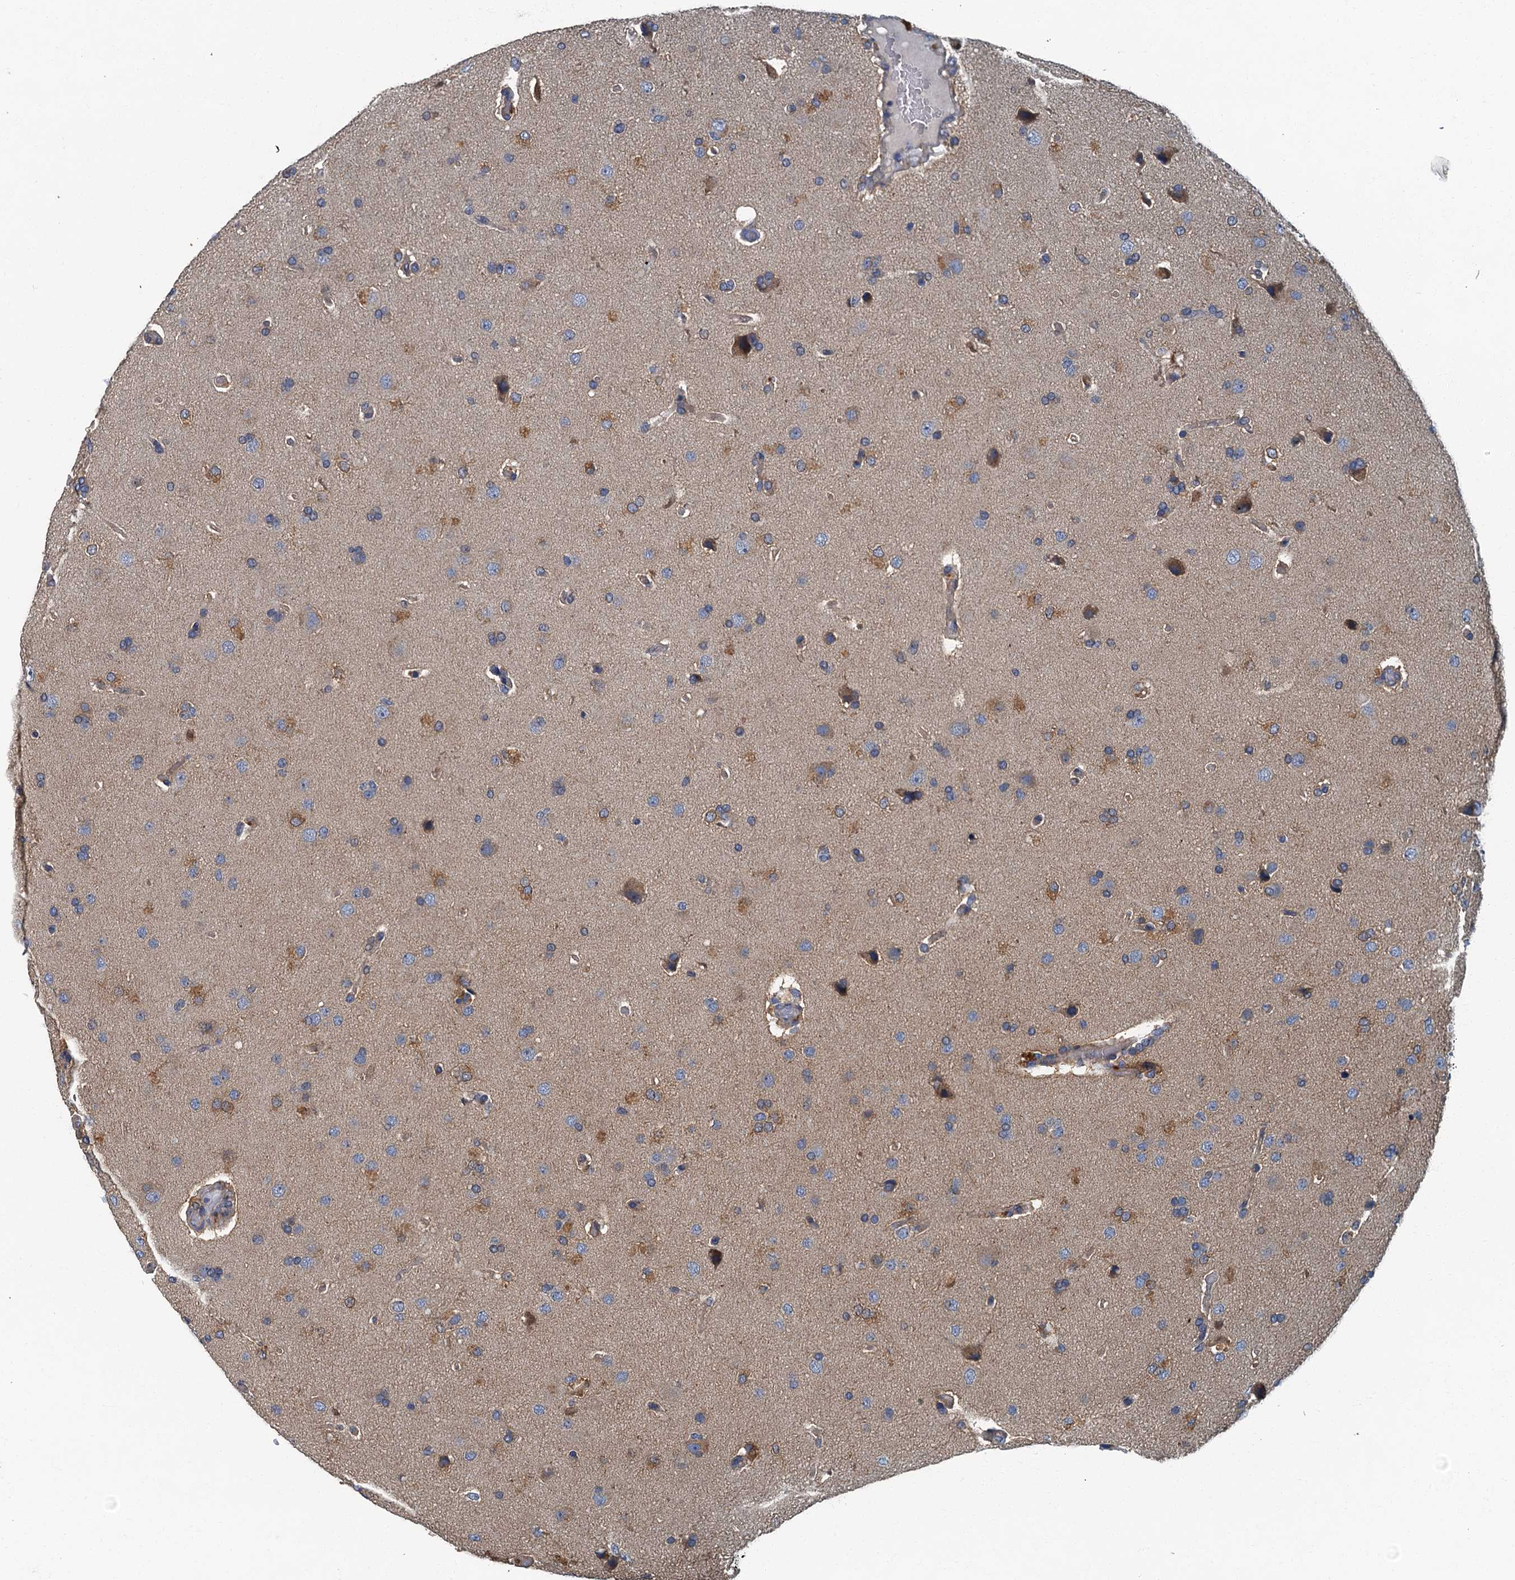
{"staining": {"intensity": "moderate", "quantity": "<25%", "location": "cytoplasmic/membranous"}, "tissue": "glioma", "cell_type": "Tumor cells", "image_type": "cancer", "snomed": [{"axis": "morphology", "description": "Glioma, malignant, High grade"}, {"axis": "topography", "description": "Brain"}], "caption": "Human glioma stained for a protein (brown) demonstrates moderate cytoplasmic/membranous positive positivity in approximately <25% of tumor cells.", "gene": "DDX49", "patient": {"sex": "male", "age": 72}}